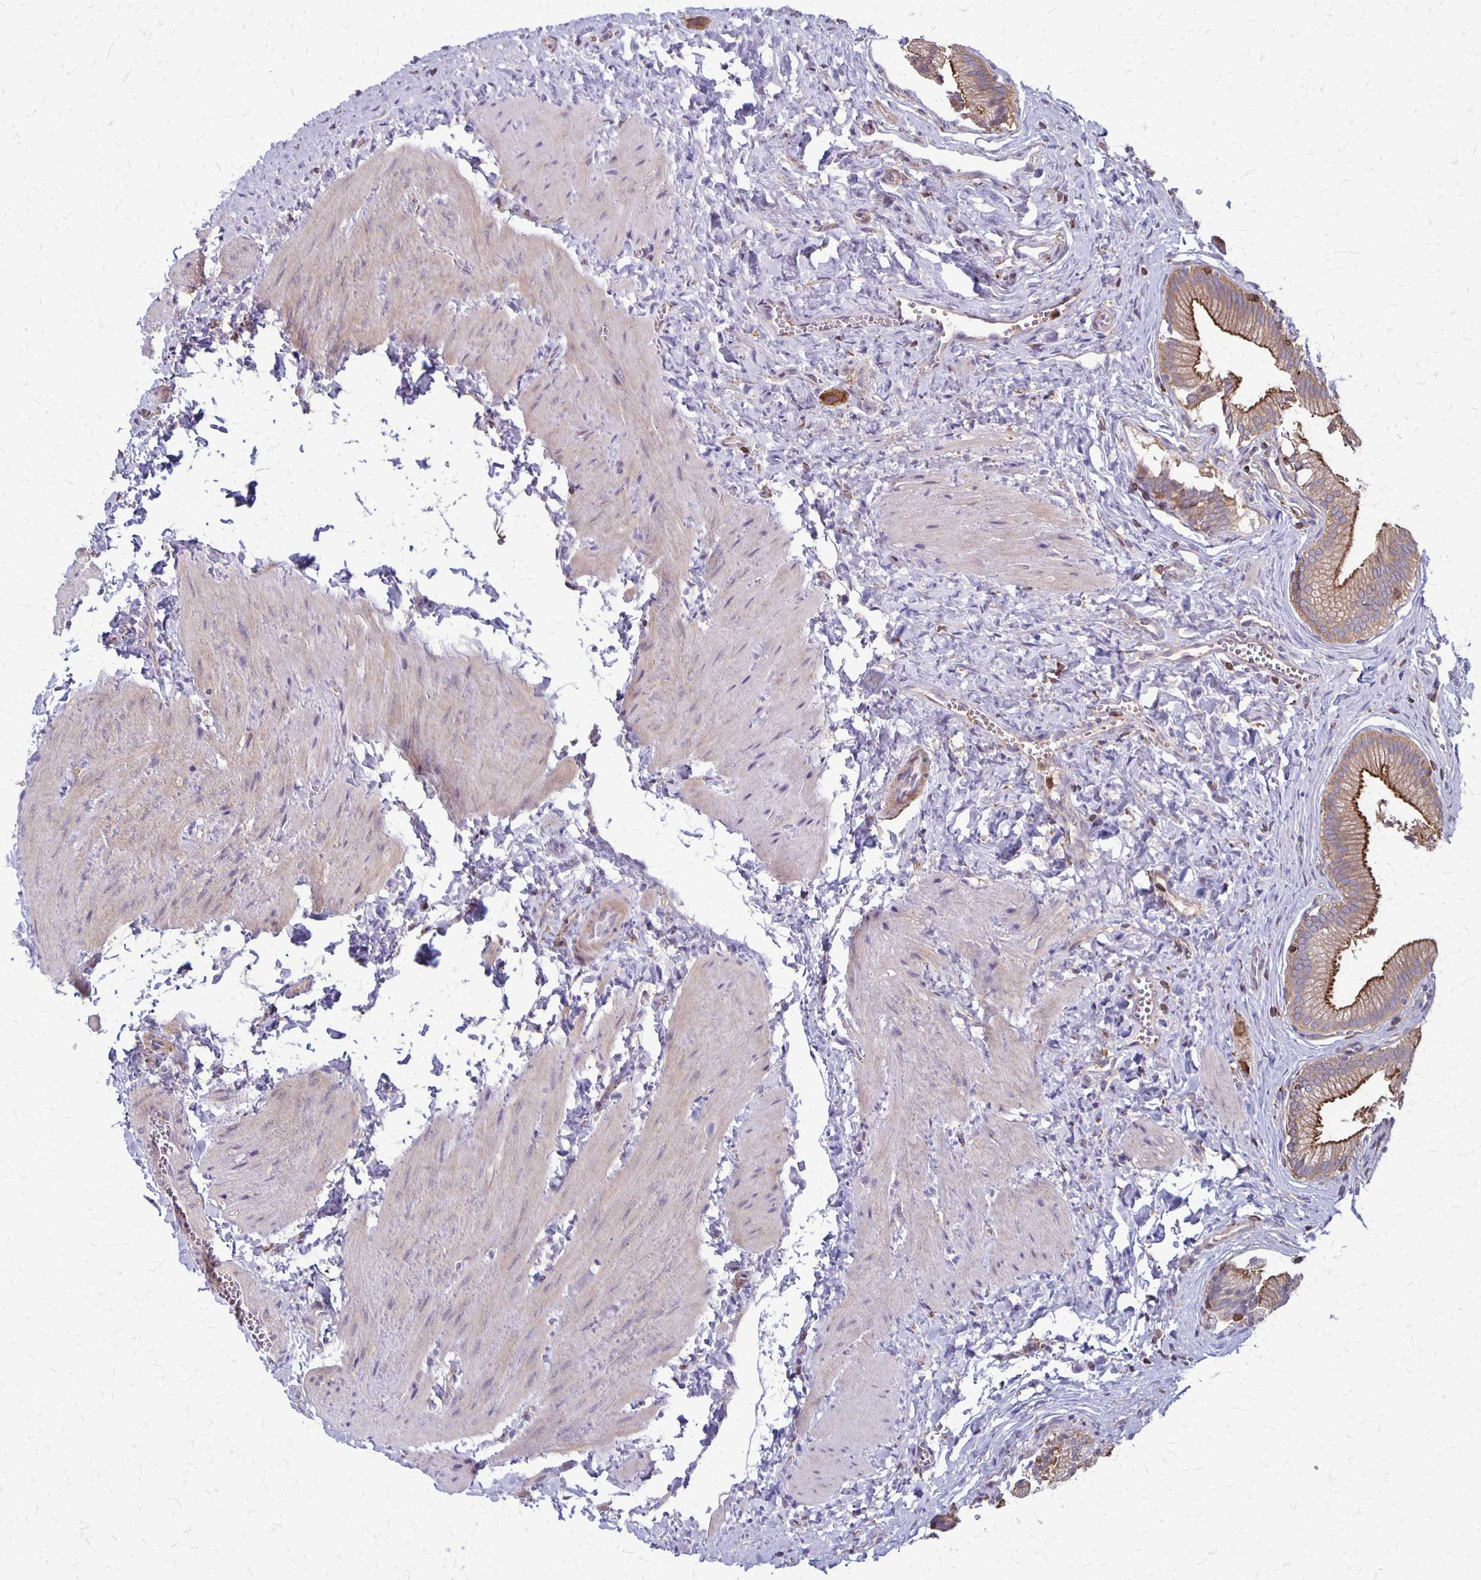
{"staining": {"intensity": "moderate", "quantity": ">75%", "location": "cytoplasmic/membranous"}, "tissue": "gallbladder", "cell_type": "Glandular cells", "image_type": "normal", "snomed": [{"axis": "morphology", "description": "Normal tissue, NOS"}, {"axis": "topography", "description": "Gallbladder"}], "caption": "This image reveals normal gallbladder stained with immunohistochemistry (IHC) to label a protein in brown. The cytoplasmic/membranous of glandular cells show moderate positivity for the protein. Nuclei are counter-stained blue.", "gene": "SEPTIN5", "patient": {"sex": "male", "age": 17}}